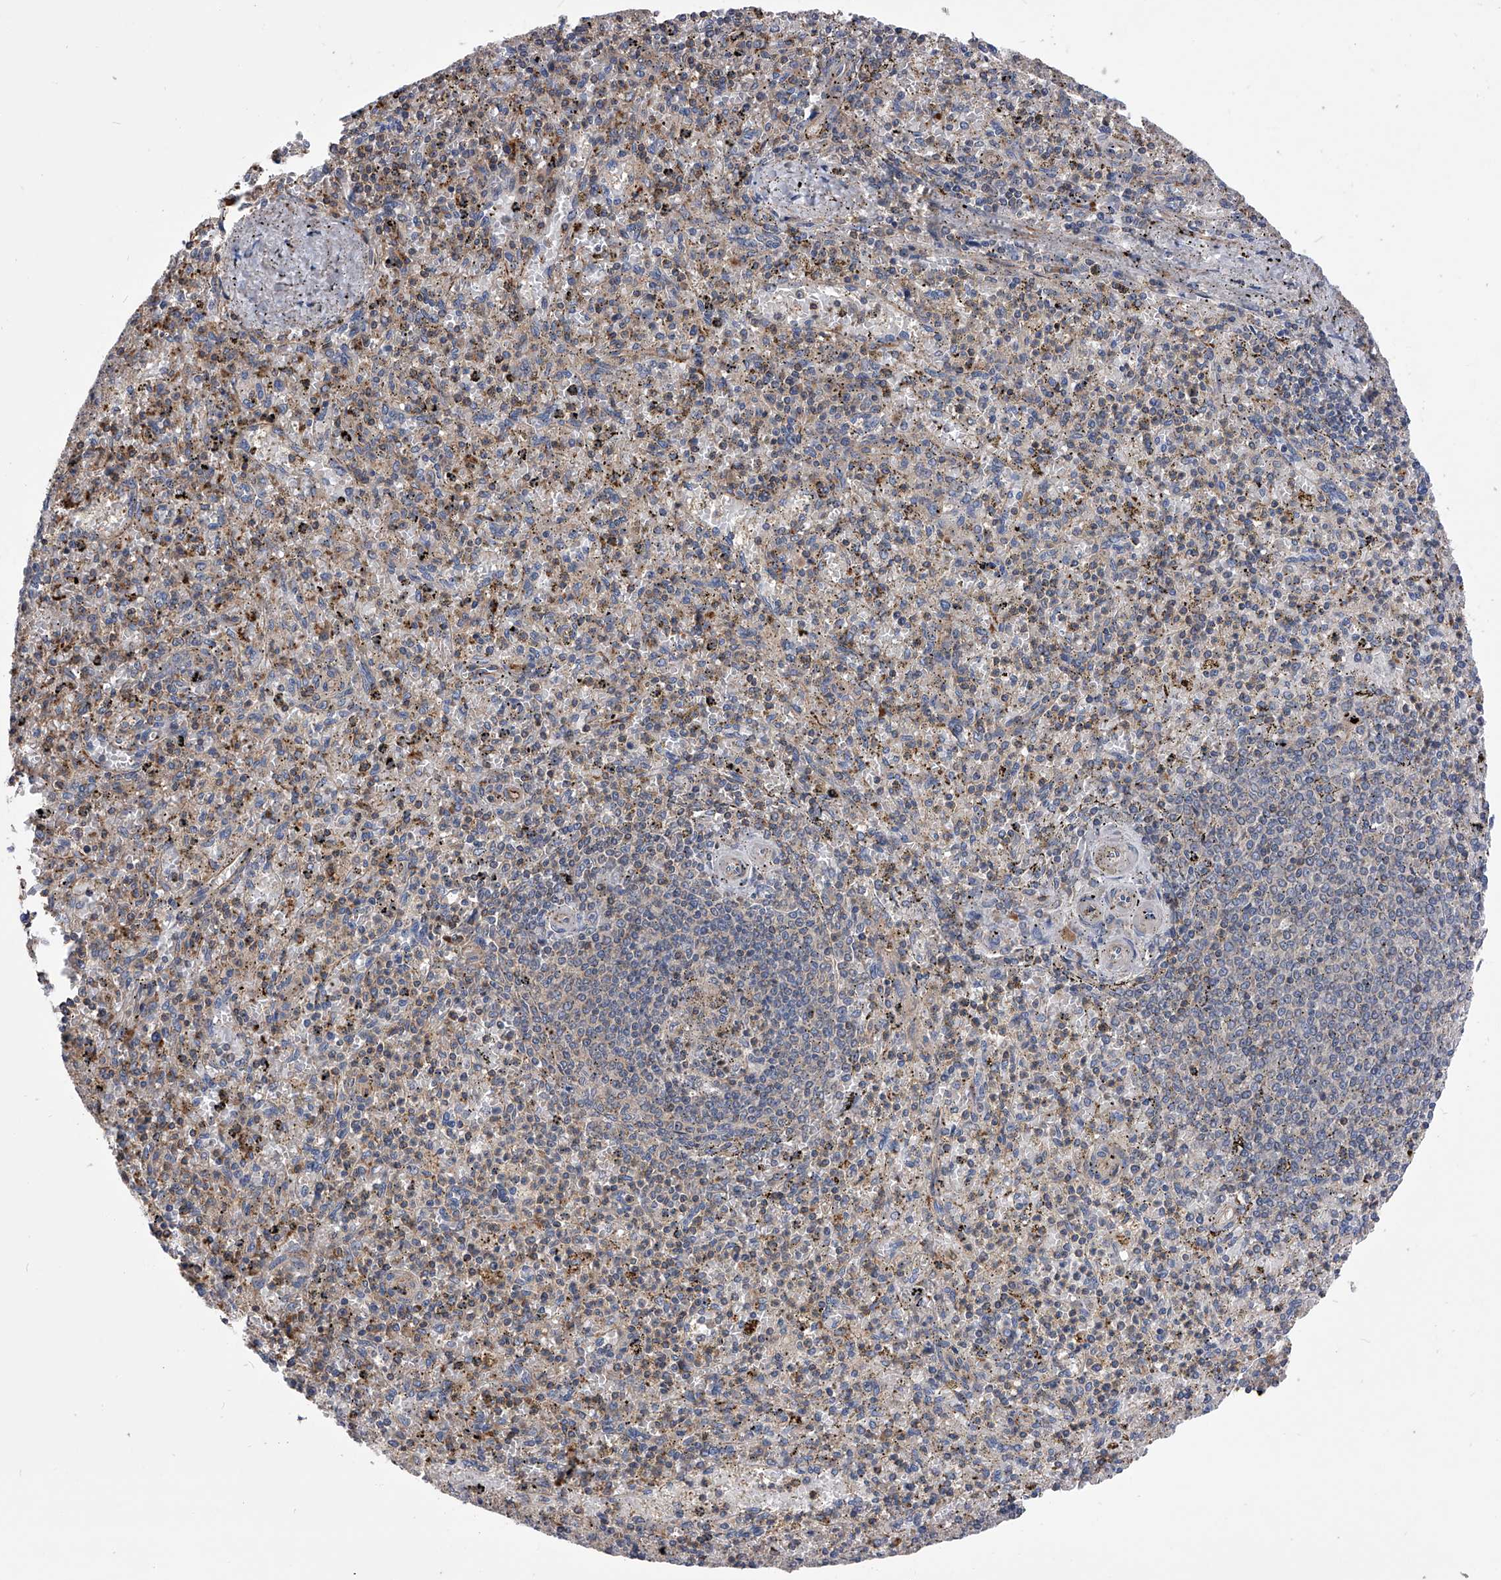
{"staining": {"intensity": "weak", "quantity": "25%-75%", "location": "cytoplasmic/membranous"}, "tissue": "spleen", "cell_type": "Cells in red pulp", "image_type": "normal", "snomed": [{"axis": "morphology", "description": "Normal tissue, NOS"}, {"axis": "topography", "description": "Spleen"}], "caption": "Weak cytoplasmic/membranous staining is present in about 25%-75% of cells in red pulp in normal spleen.", "gene": "CUL7", "patient": {"sex": "male", "age": 72}}